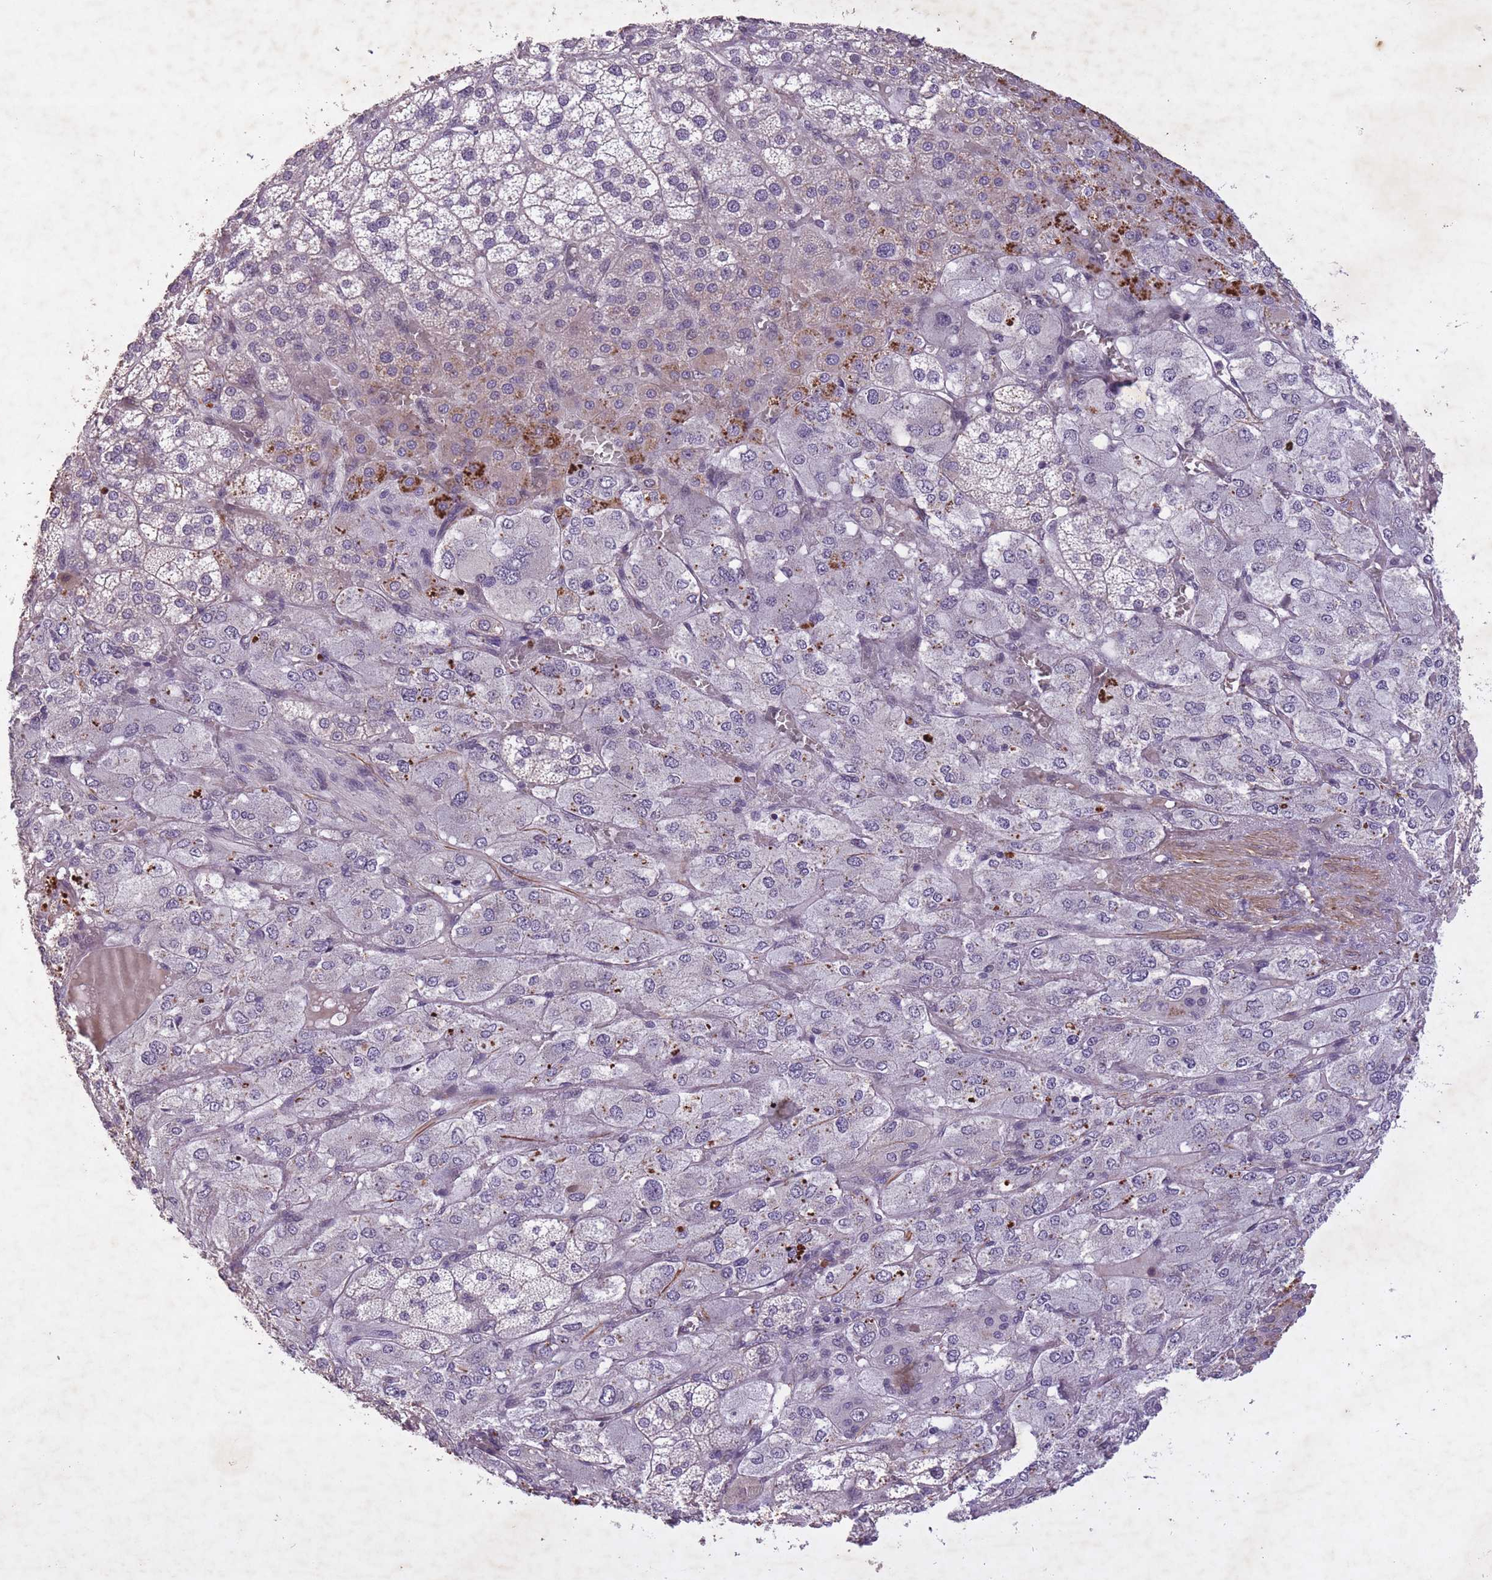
{"staining": {"intensity": "moderate", "quantity": "<25%", "location": "cytoplasmic/membranous,nuclear"}, "tissue": "adrenal gland", "cell_type": "Glandular cells", "image_type": "normal", "snomed": [{"axis": "morphology", "description": "Normal tissue, NOS"}, {"axis": "topography", "description": "Adrenal gland"}], "caption": "This is an image of immunohistochemistry (IHC) staining of unremarkable adrenal gland, which shows moderate positivity in the cytoplasmic/membranous,nuclear of glandular cells.", "gene": "CBX6", "patient": {"sex": "female", "age": 60}}